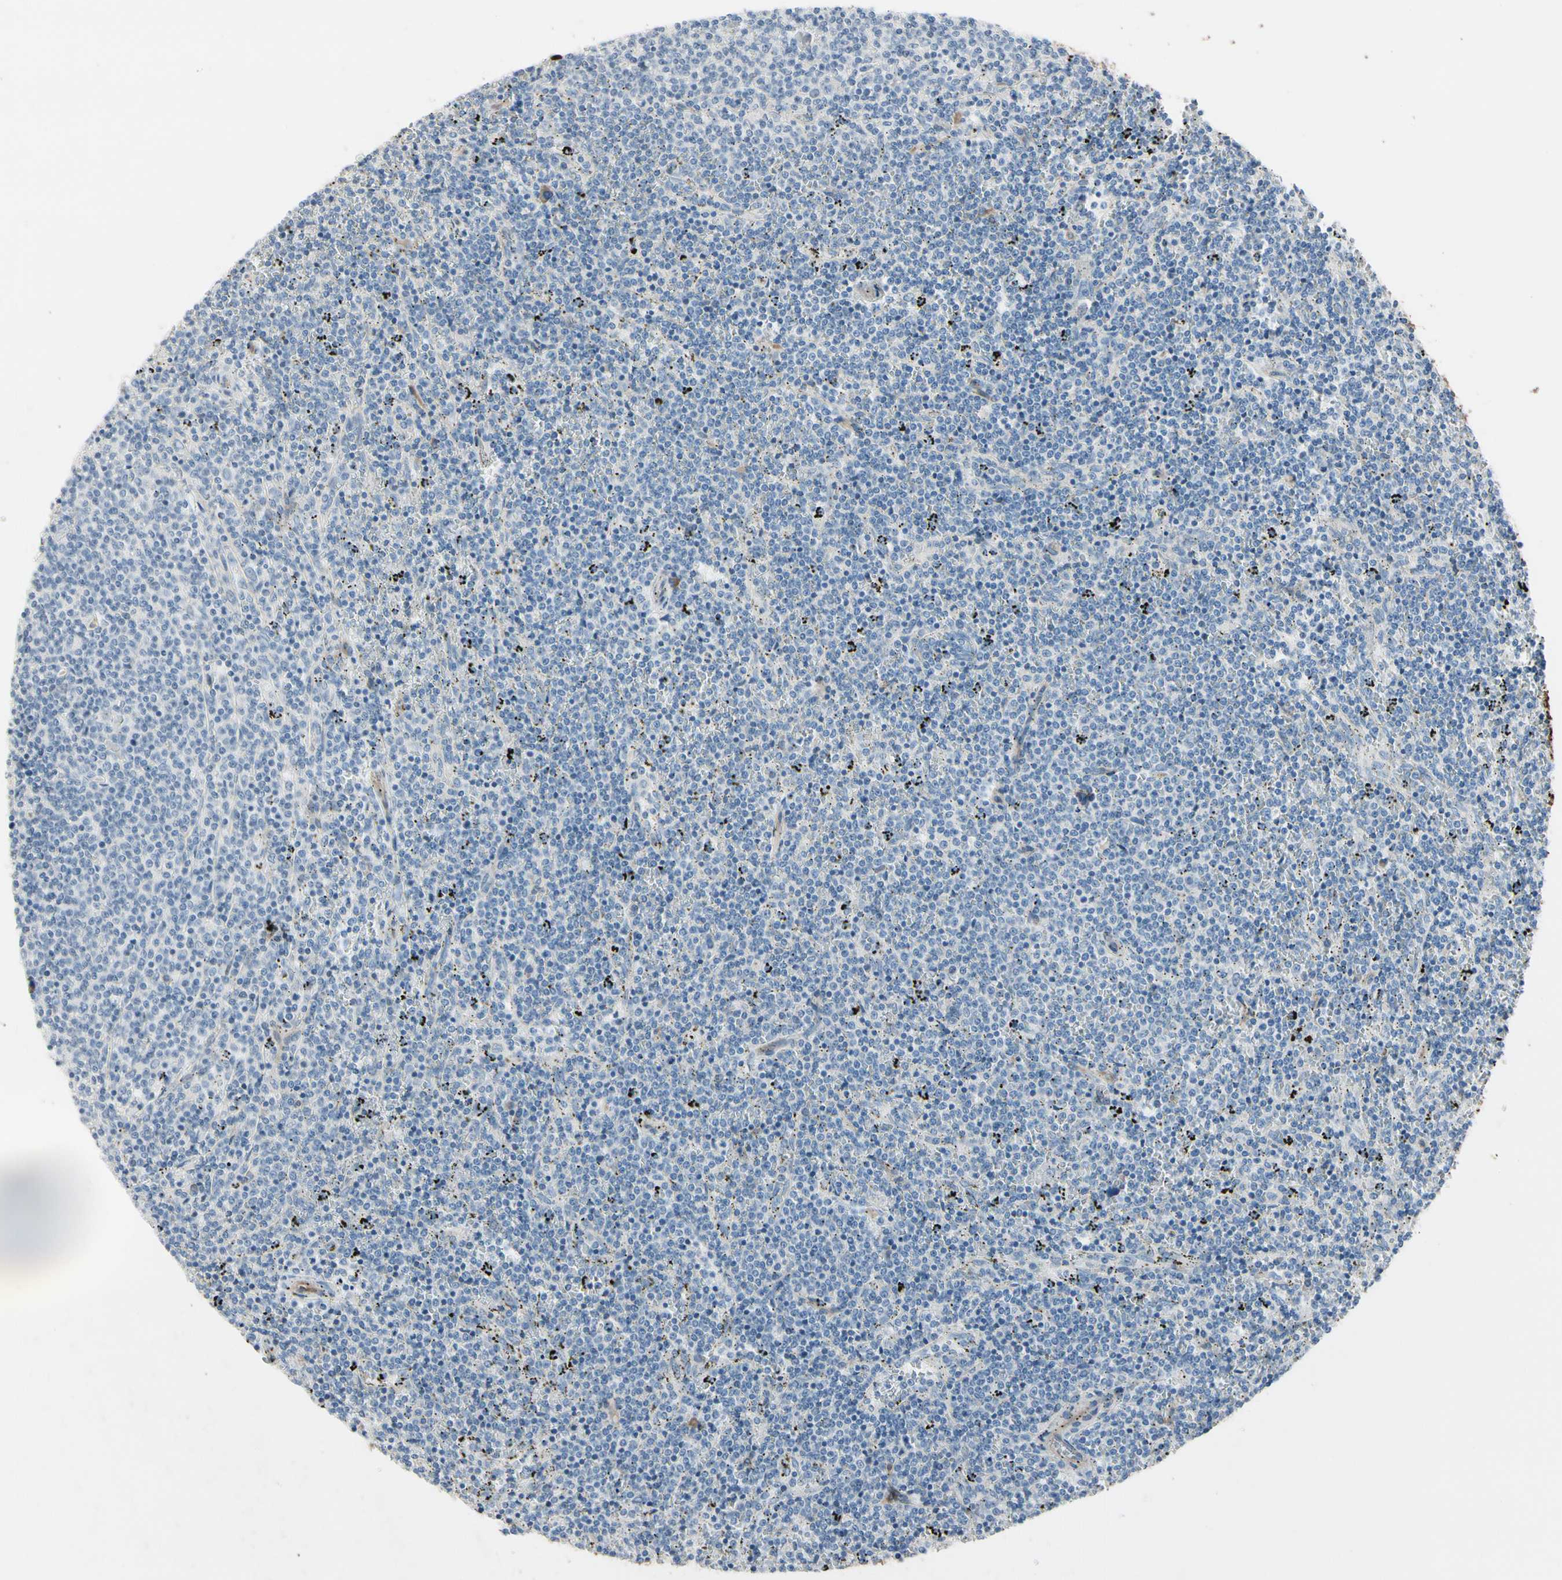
{"staining": {"intensity": "negative", "quantity": "none", "location": "none"}, "tissue": "lymphoma", "cell_type": "Tumor cells", "image_type": "cancer", "snomed": [{"axis": "morphology", "description": "Malignant lymphoma, non-Hodgkin's type, Low grade"}, {"axis": "topography", "description": "Spleen"}], "caption": "Immunohistochemical staining of lymphoma displays no significant expression in tumor cells. The staining was performed using DAB to visualize the protein expression in brown, while the nuclei were stained in blue with hematoxylin (Magnification: 20x).", "gene": "MAP2", "patient": {"sex": "female", "age": 50}}